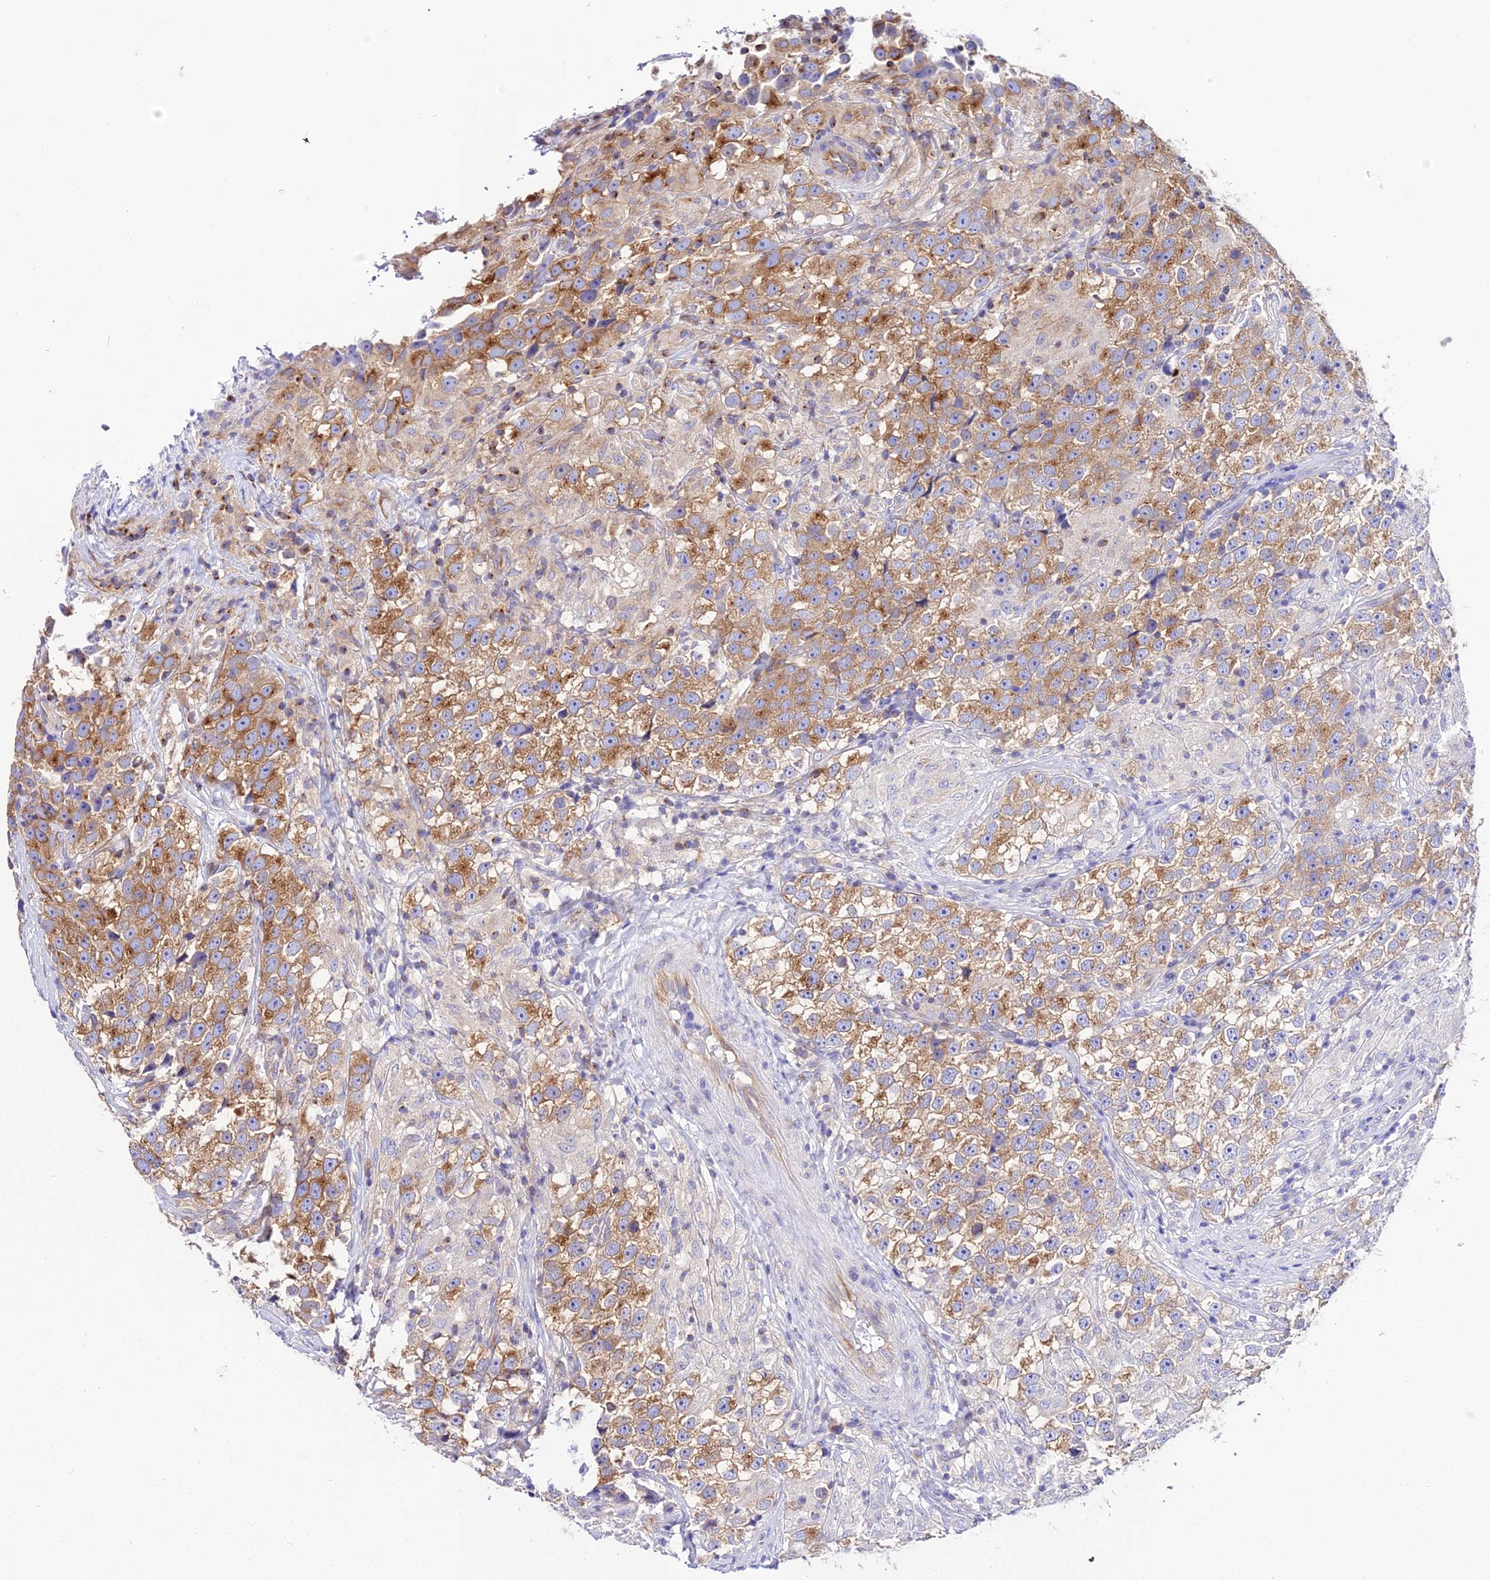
{"staining": {"intensity": "moderate", "quantity": ">75%", "location": "cytoplasmic/membranous"}, "tissue": "testis cancer", "cell_type": "Tumor cells", "image_type": "cancer", "snomed": [{"axis": "morphology", "description": "Seminoma, NOS"}, {"axis": "topography", "description": "Testis"}], "caption": "Protein staining exhibits moderate cytoplasmic/membranous positivity in approximately >75% of tumor cells in seminoma (testis).", "gene": "TUBA3D", "patient": {"sex": "male", "age": 46}}